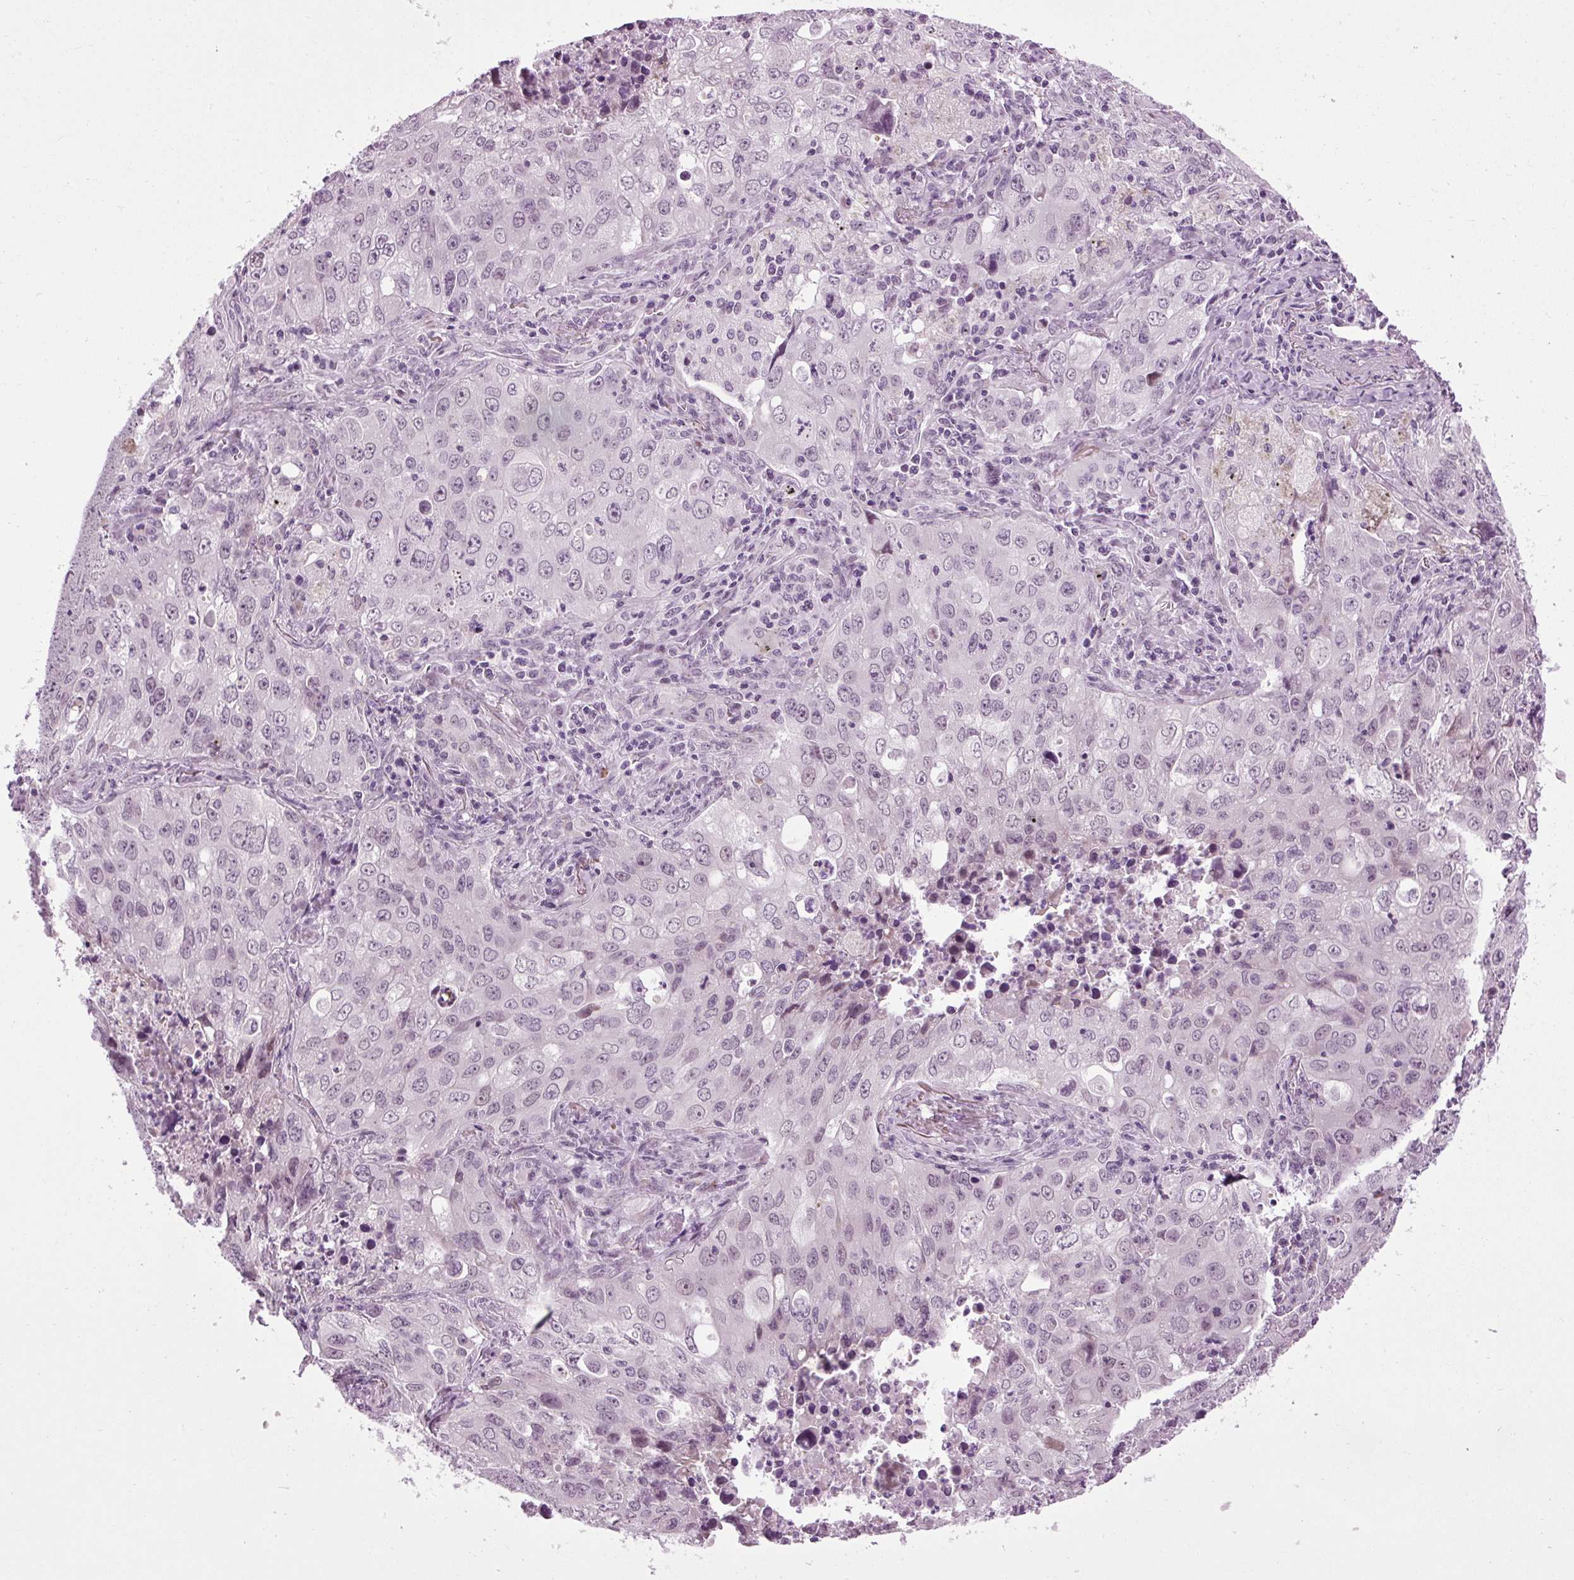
{"staining": {"intensity": "weak", "quantity": "<25%", "location": "nuclear"}, "tissue": "lung cancer", "cell_type": "Tumor cells", "image_type": "cancer", "snomed": [{"axis": "morphology", "description": "Adenocarcinoma, NOS"}, {"axis": "morphology", "description": "Adenocarcinoma, metastatic, NOS"}, {"axis": "topography", "description": "Lymph node"}, {"axis": "topography", "description": "Lung"}], "caption": "The IHC photomicrograph has no significant positivity in tumor cells of lung cancer (adenocarcinoma) tissue.", "gene": "A1CF", "patient": {"sex": "female", "age": 42}}